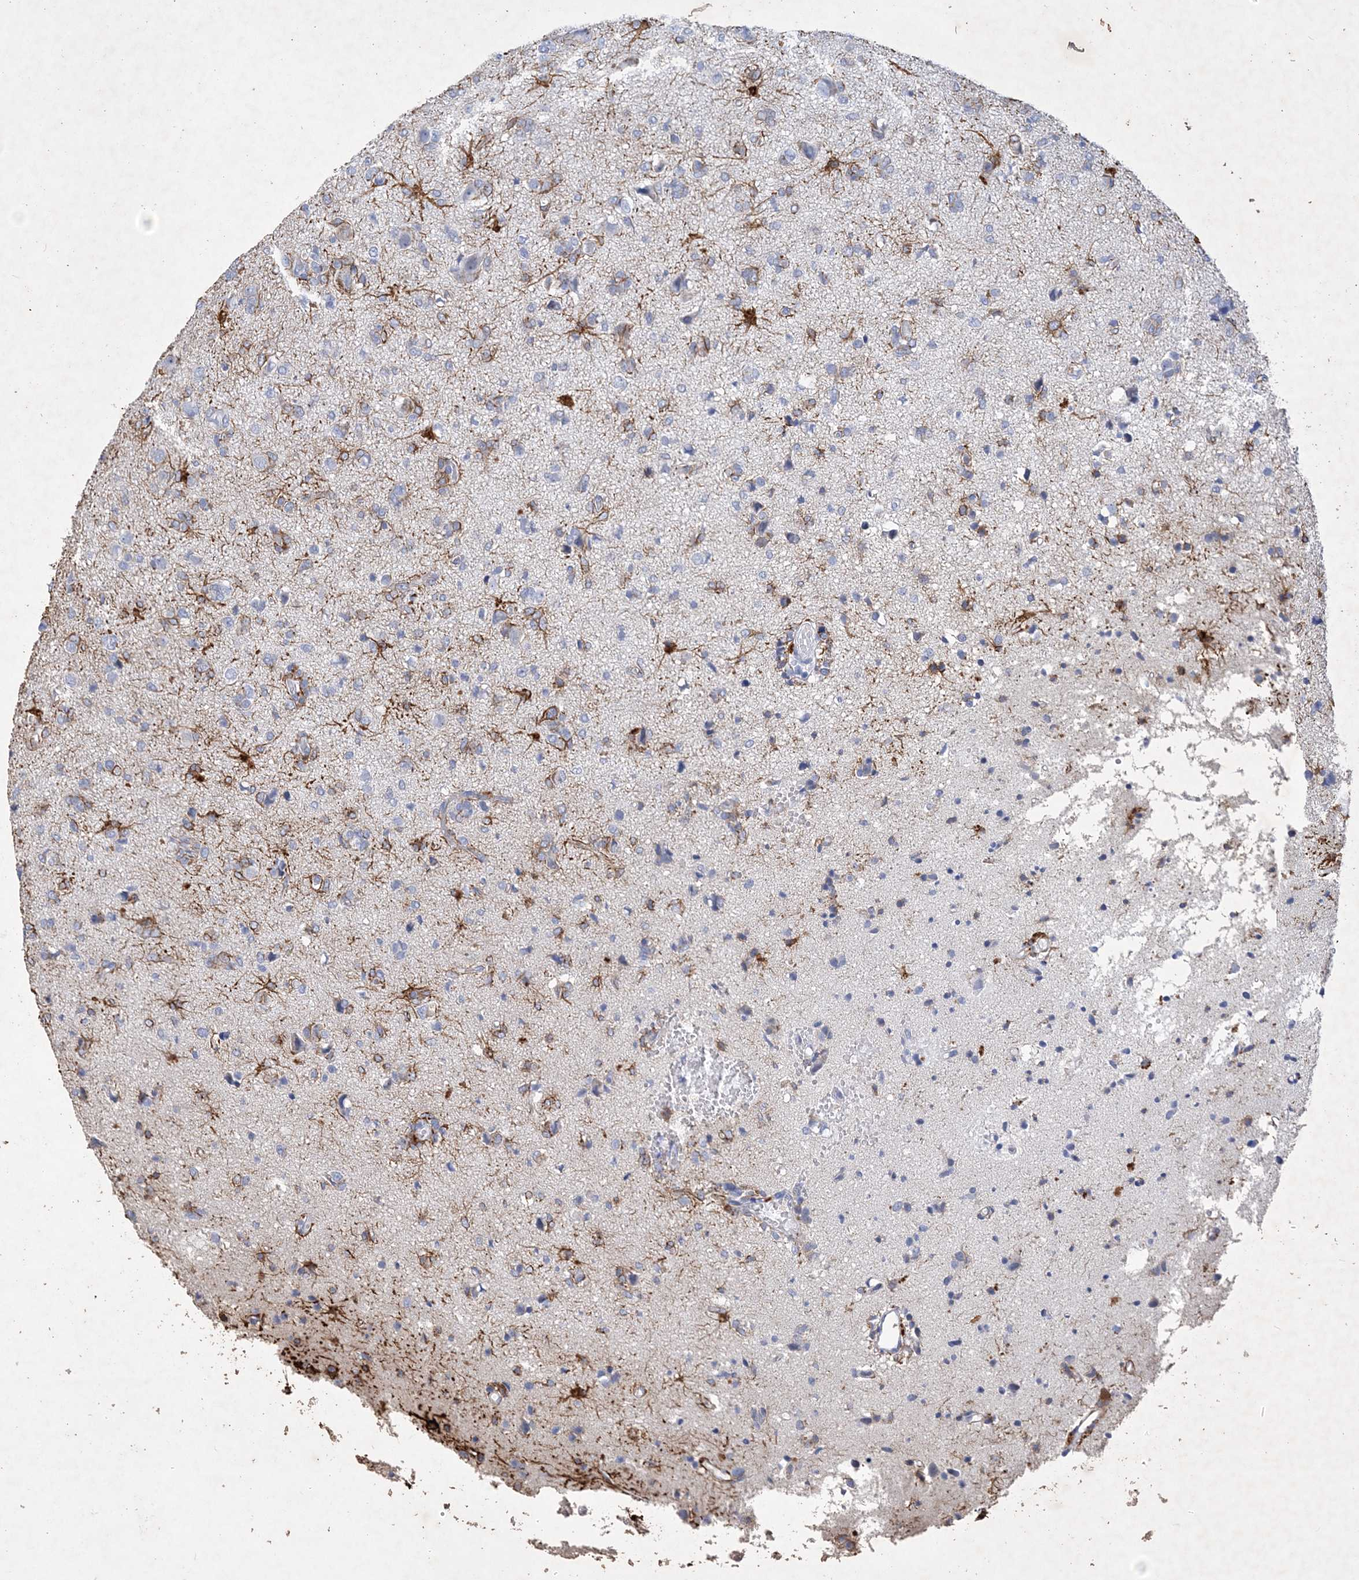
{"staining": {"intensity": "negative", "quantity": "none", "location": "none"}, "tissue": "glioma", "cell_type": "Tumor cells", "image_type": "cancer", "snomed": [{"axis": "morphology", "description": "Glioma, malignant, High grade"}, {"axis": "topography", "description": "Brain"}], "caption": "A photomicrograph of glioma stained for a protein exhibits no brown staining in tumor cells.", "gene": "COPS8", "patient": {"sex": "female", "age": 59}}